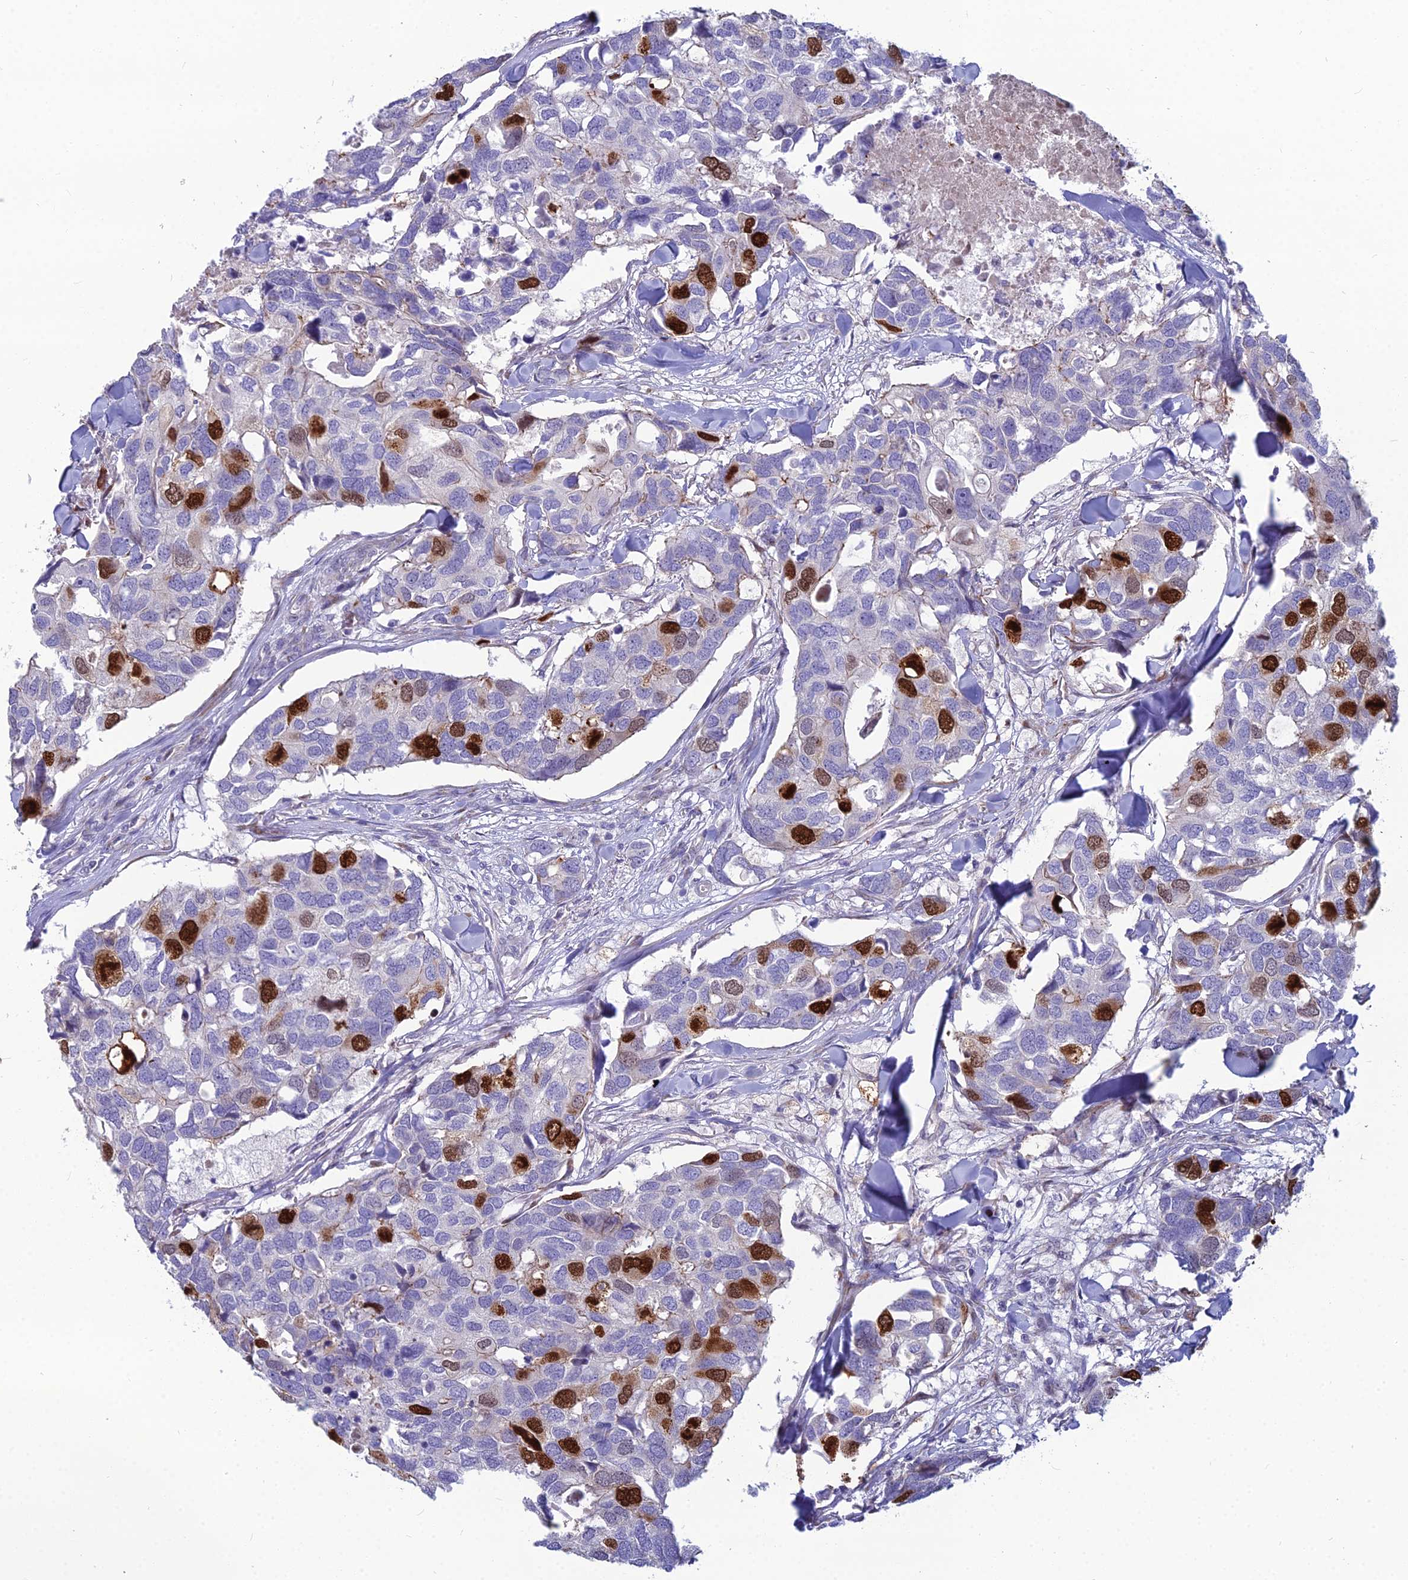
{"staining": {"intensity": "strong", "quantity": "<25%", "location": "nuclear"}, "tissue": "breast cancer", "cell_type": "Tumor cells", "image_type": "cancer", "snomed": [{"axis": "morphology", "description": "Duct carcinoma"}, {"axis": "topography", "description": "Breast"}], "caption": "Approximately <25% of tumor cells in human breast intraductal carcinoma reveal strong nuclear protein positivity as visualized by brown immunohistochemical staining.", "gene": "NUSAP1", "patient": {"sex": "female", "age": 83}}